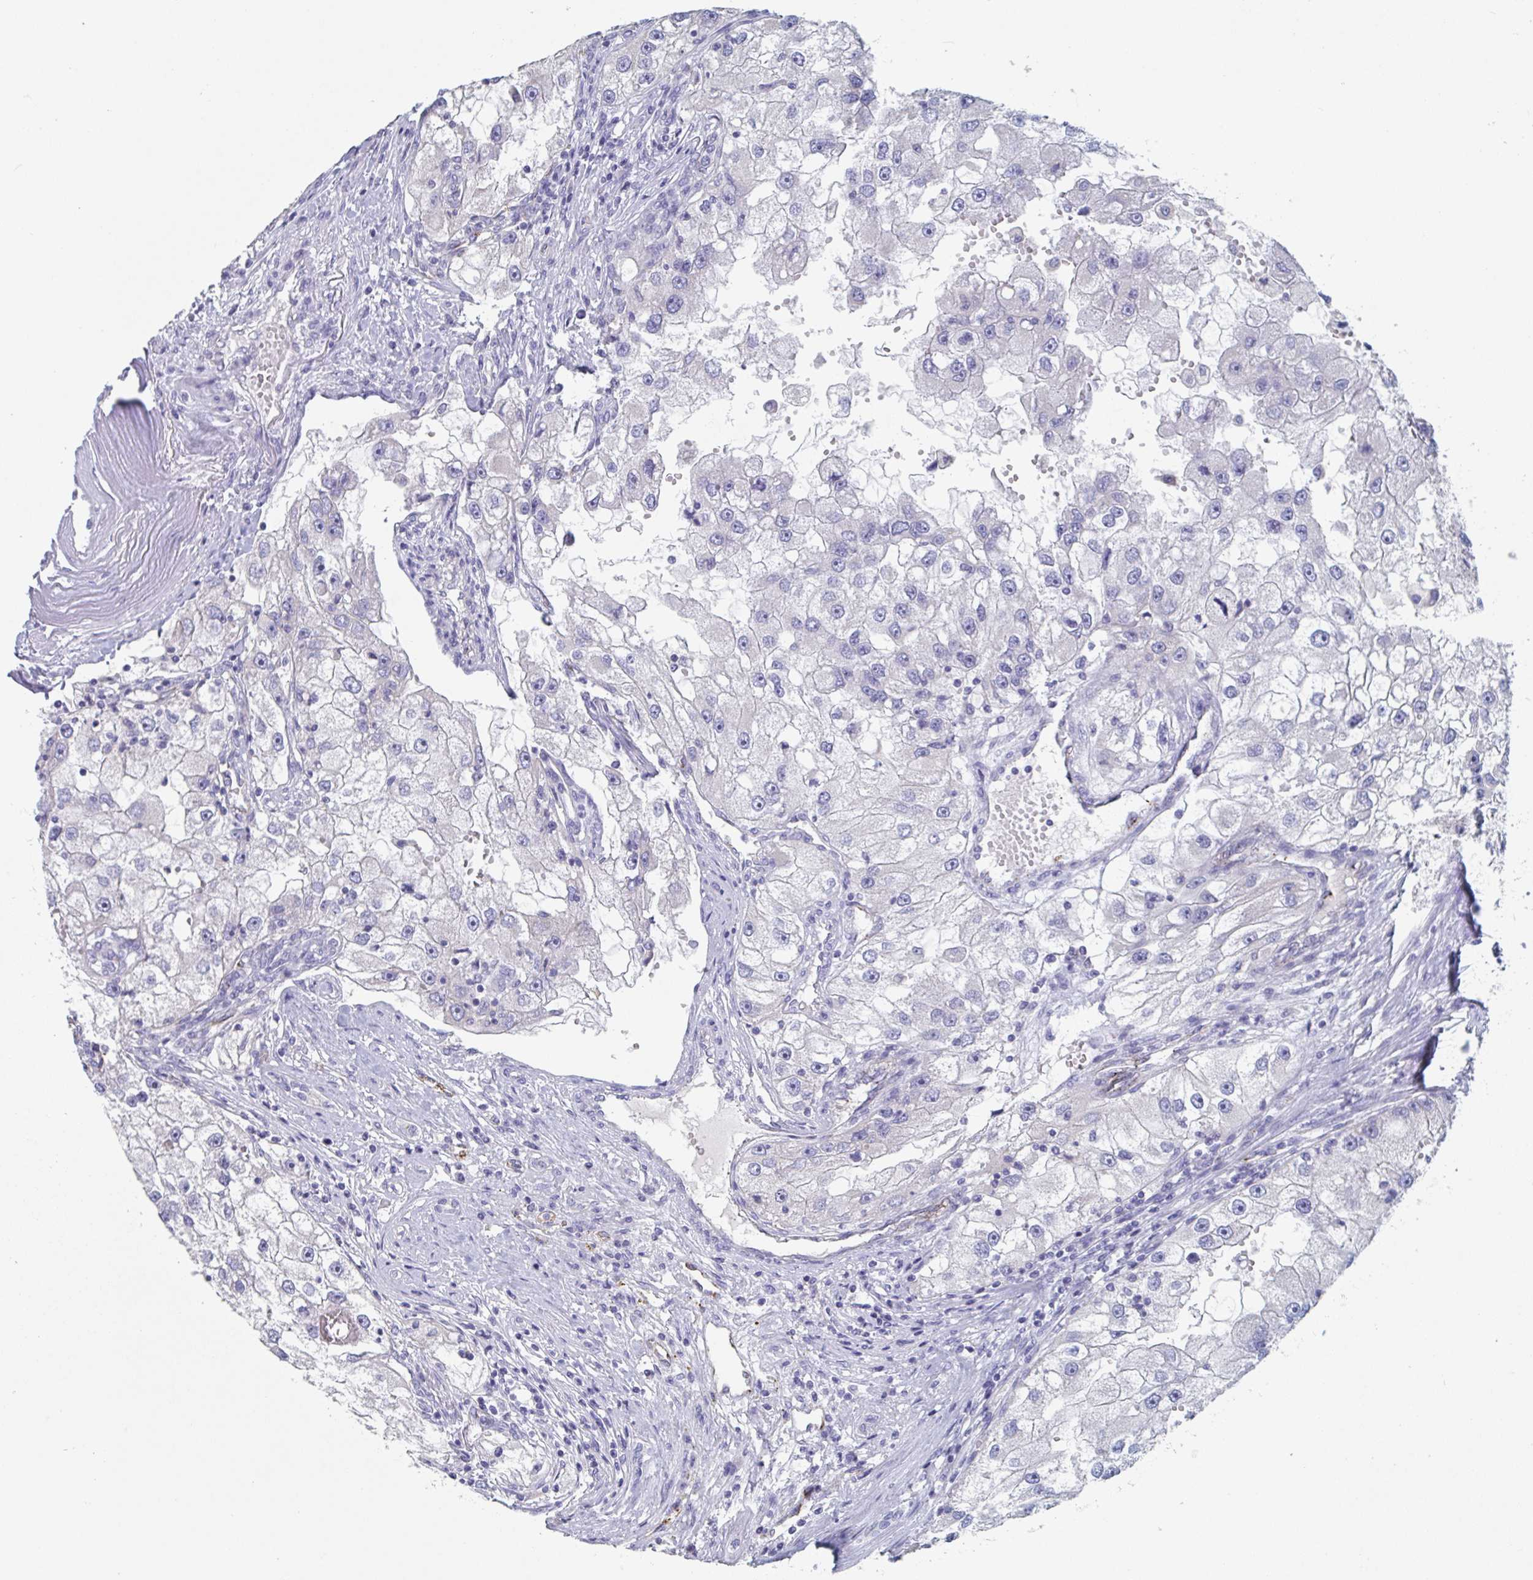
{"staining": {"intensity": "negative", "quantity": "none", "location": "none"}, "tissue": "renal cancer", "cell_type": "Tumor cells", "image_type": "cancer", "snomed": [{"axis": "morphology", "description": "Adenocarcinoma, NOS"}, {"axis": "topography", "description": "Kidney"}], "caption": "This image is of renal cancer (adenocarcinoma) stained with immunohistochemistry to label a protein in brown with the nuclei are counter-stained blue. There is no positivity in tumor cells.", "gene": "ABHD16A", "patient": {"sex": "male", "age": 63}}